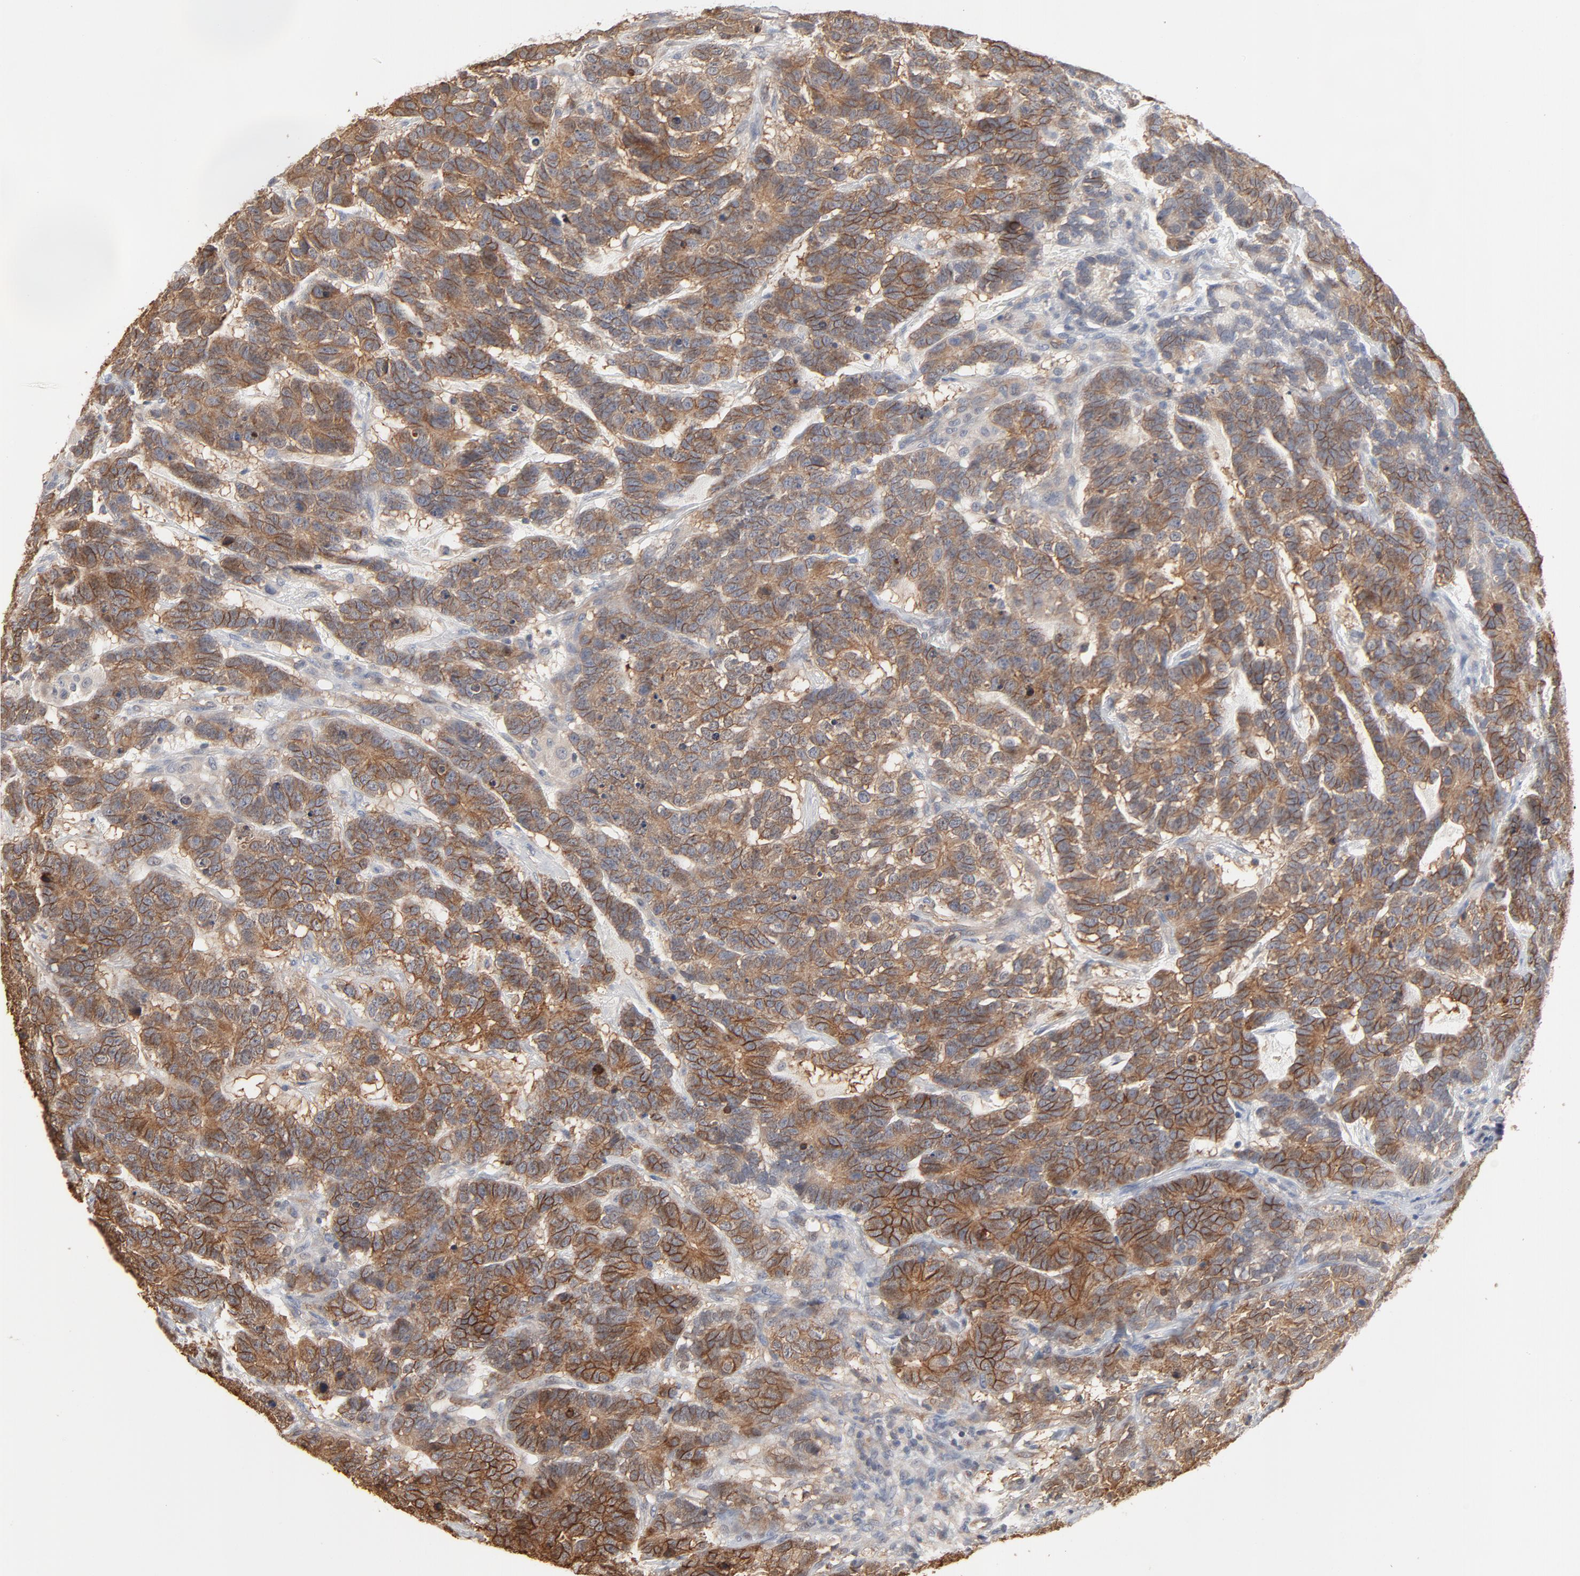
{"staining": {"intensity": "moderate", "quantity": ">75%", "location": "cytoplasmic/membranous"}, "tissue": "testis cancer", "cell_type": "Tumor cells", "image_type": "cancer", "snomed": [{"axis": "morphology", "description": "Carcinoma, Embryonal, NOS"}, {"axis": "topography", "description": "Testis"}], "caption": "Tumor cells show medium levels of moderate cytoplasmic/membranous expression in about >75% of cells in testis cancer.", "gene": "EPCAM", "patient": {"sex": "male", "age": 26}}